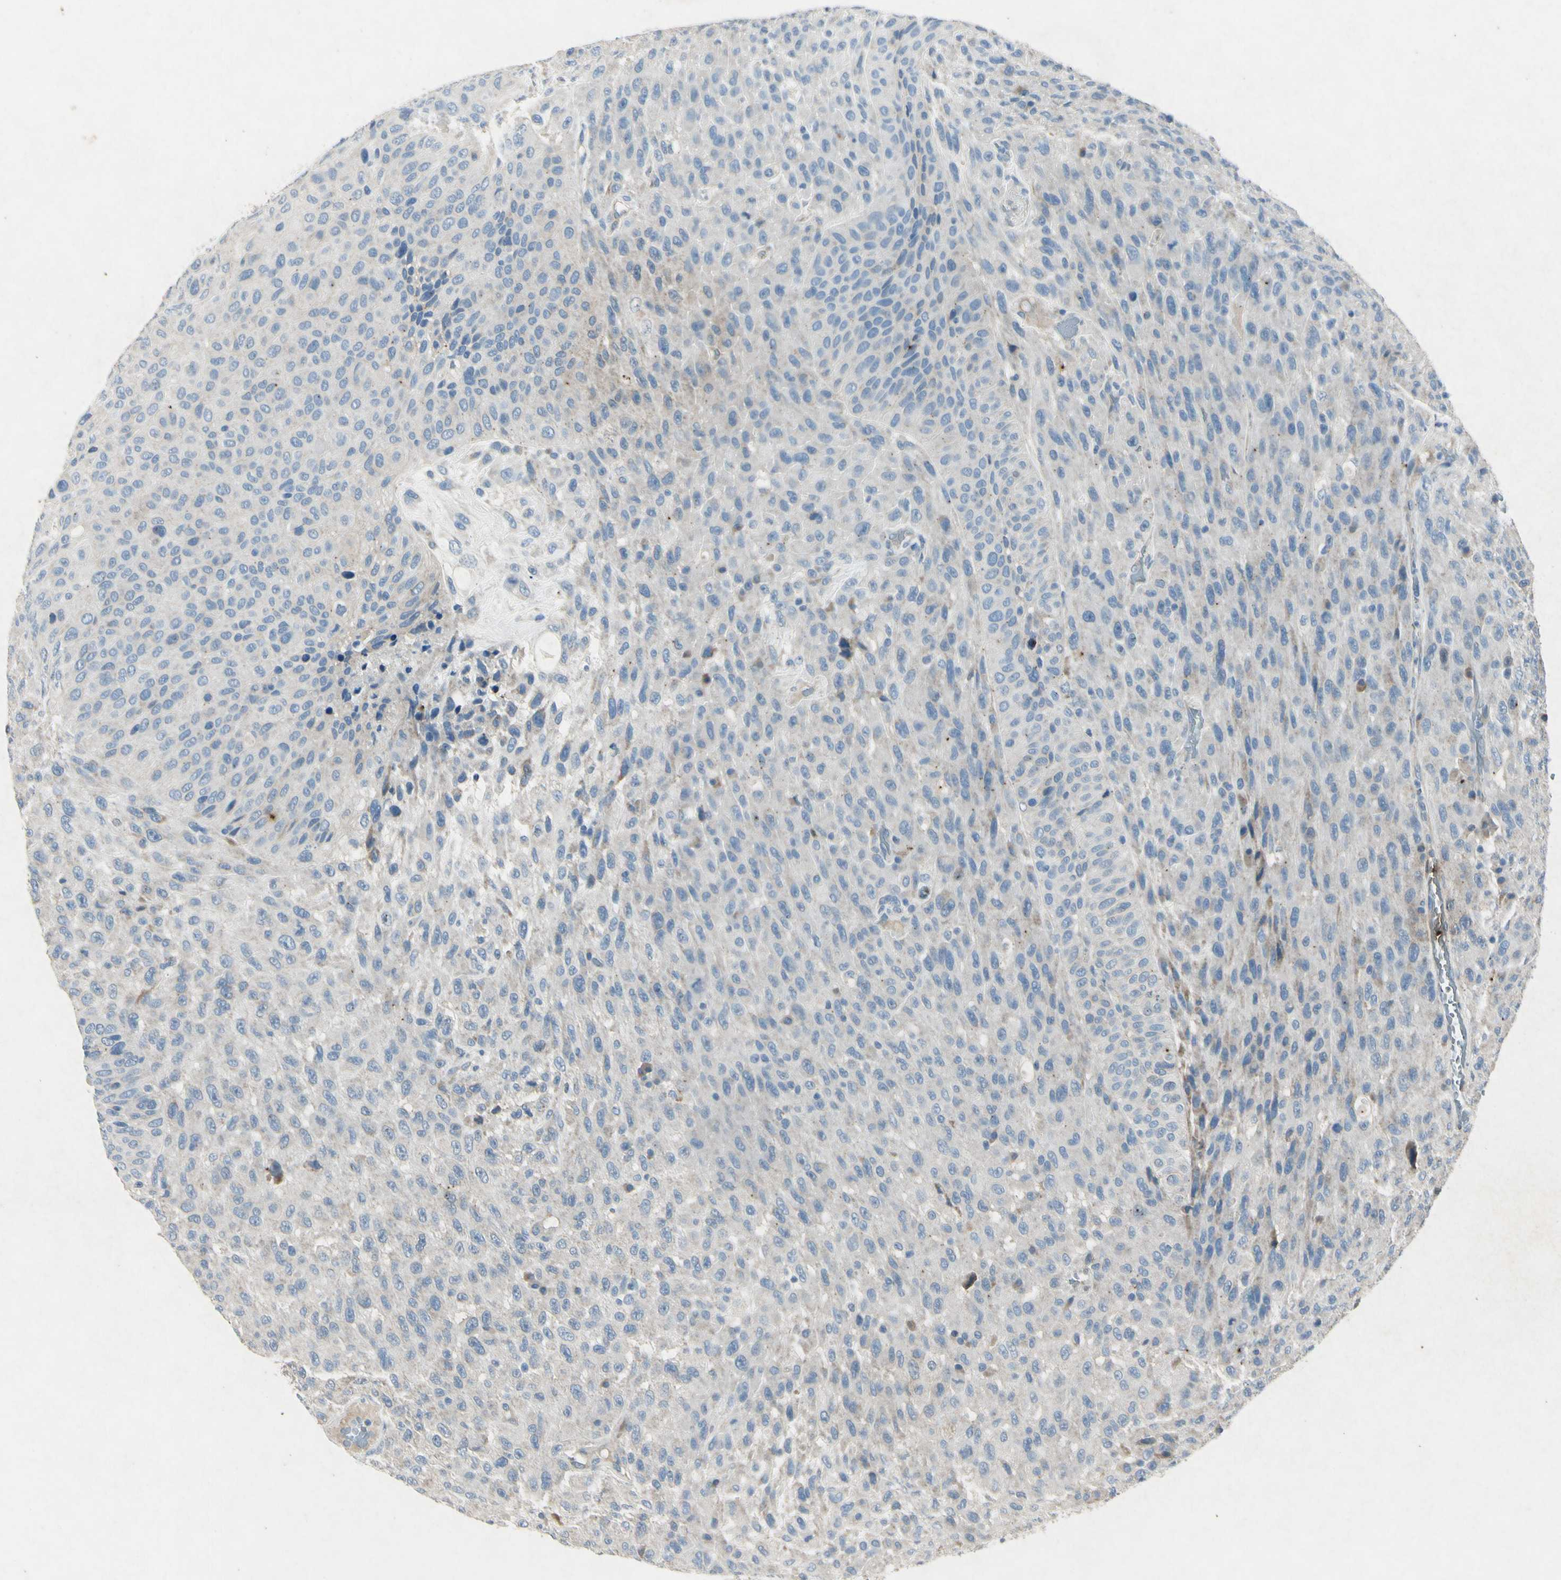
{"staining": {"intensity": "negative", "quantity": "none", "location": "none"}, "tissue": "urothelial cancer", "cell_type": "Tumor cells", "image_type": "cancer", "snomed": [{"axis": "morphology", "description": "Urothelial carcinoma, High grade"}, {"axis": "topography", "description": "Urinary bladder"}], "caption": "Human urothelial carcinoma (high-grade) stained for a protein using immunohistochemistry shows no expression in tumor cells.", "gene": "SNAP91", "patient": {"sex": "male", "age": 66}}